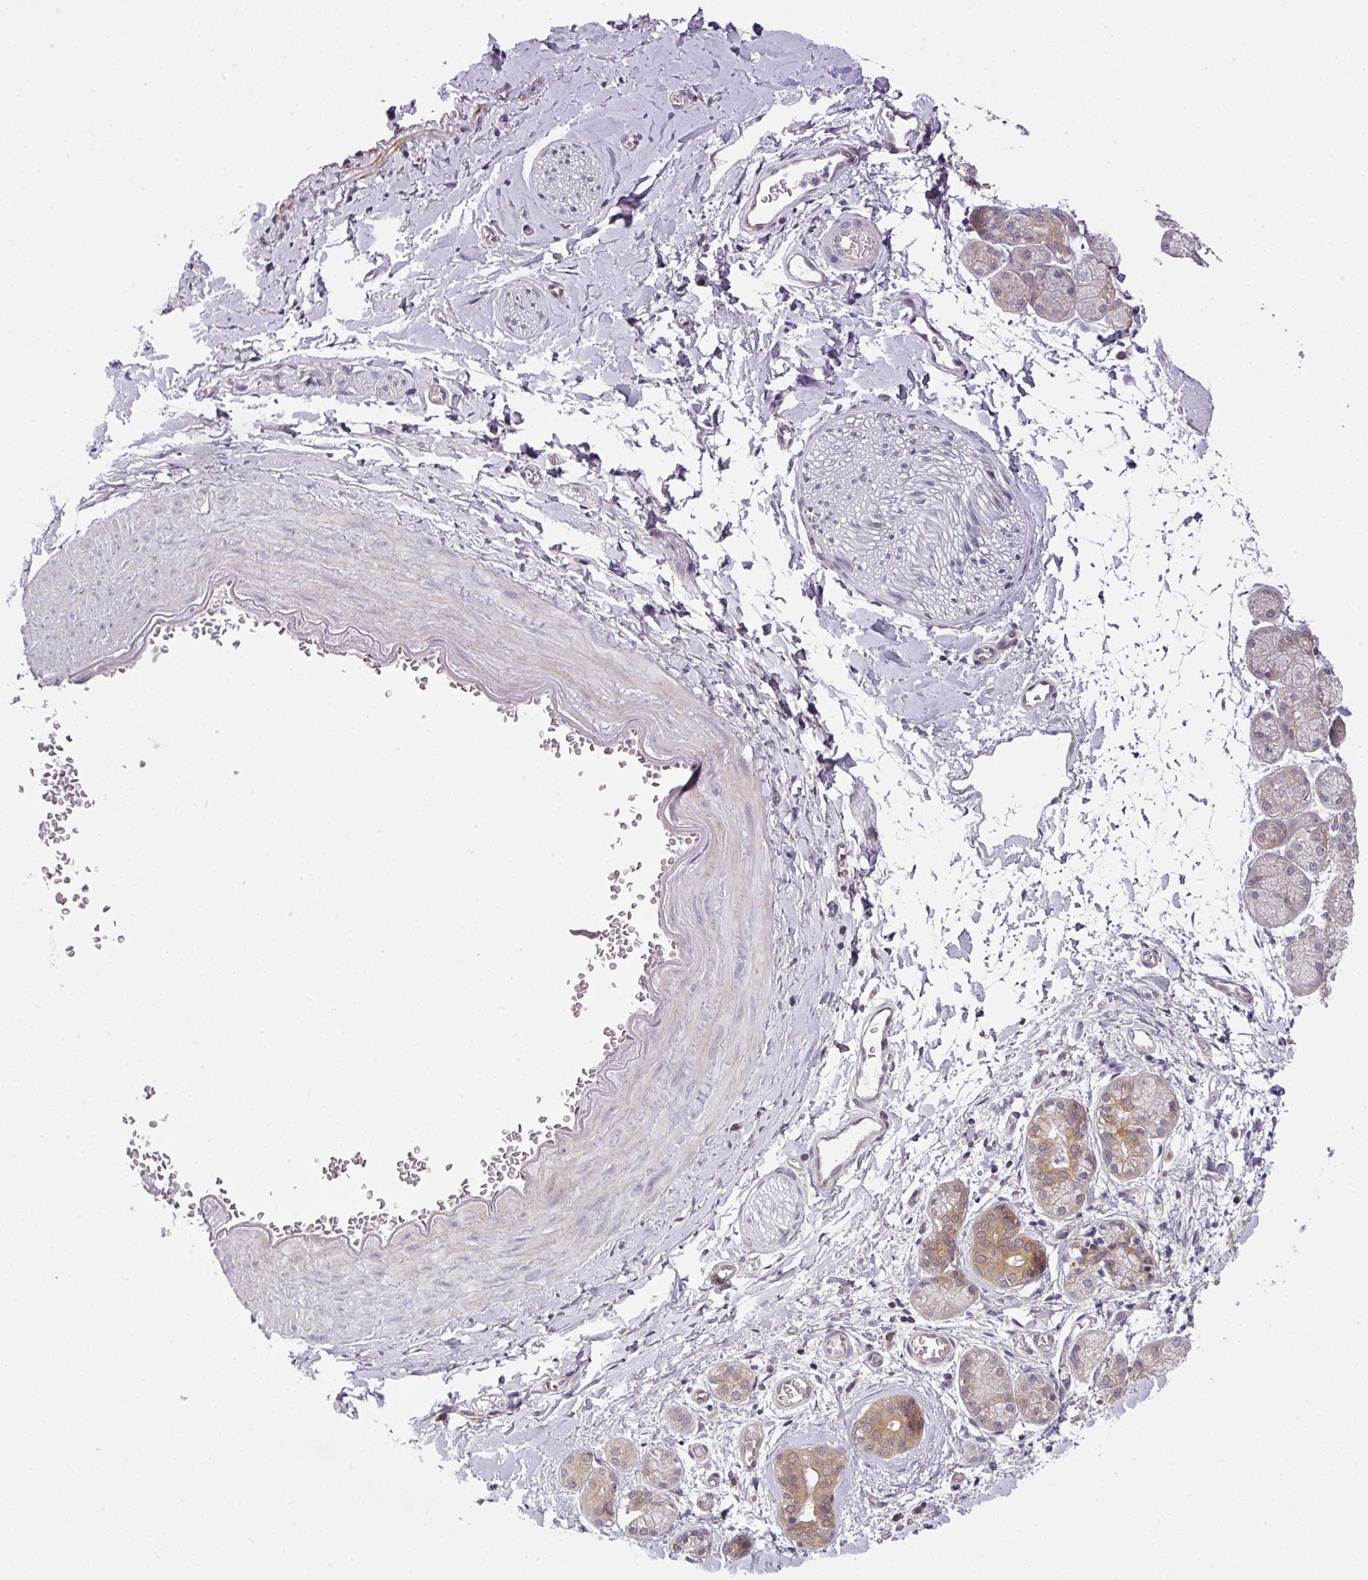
{"staining": {"intensity": "negative", "quantity": "none", "location": "none"}, "tissue": "adipose tissue", "cell_type": "Adipocytes", "image_type": "normal", "snomed": [{"axis": "morphology", "description": "Normal tissue, NOS"}, {"axis": "topography", "description": "Salivary gland"}, {"axis": "topography", "description": "Peripheral nerve tissue"}], "caption": "Human adipose tissue stained for a protein using immunohistochemistry reveals no expression in adipocytes.", "gene": "DERPC", "patient": {"sex": "female", "age": 24}}